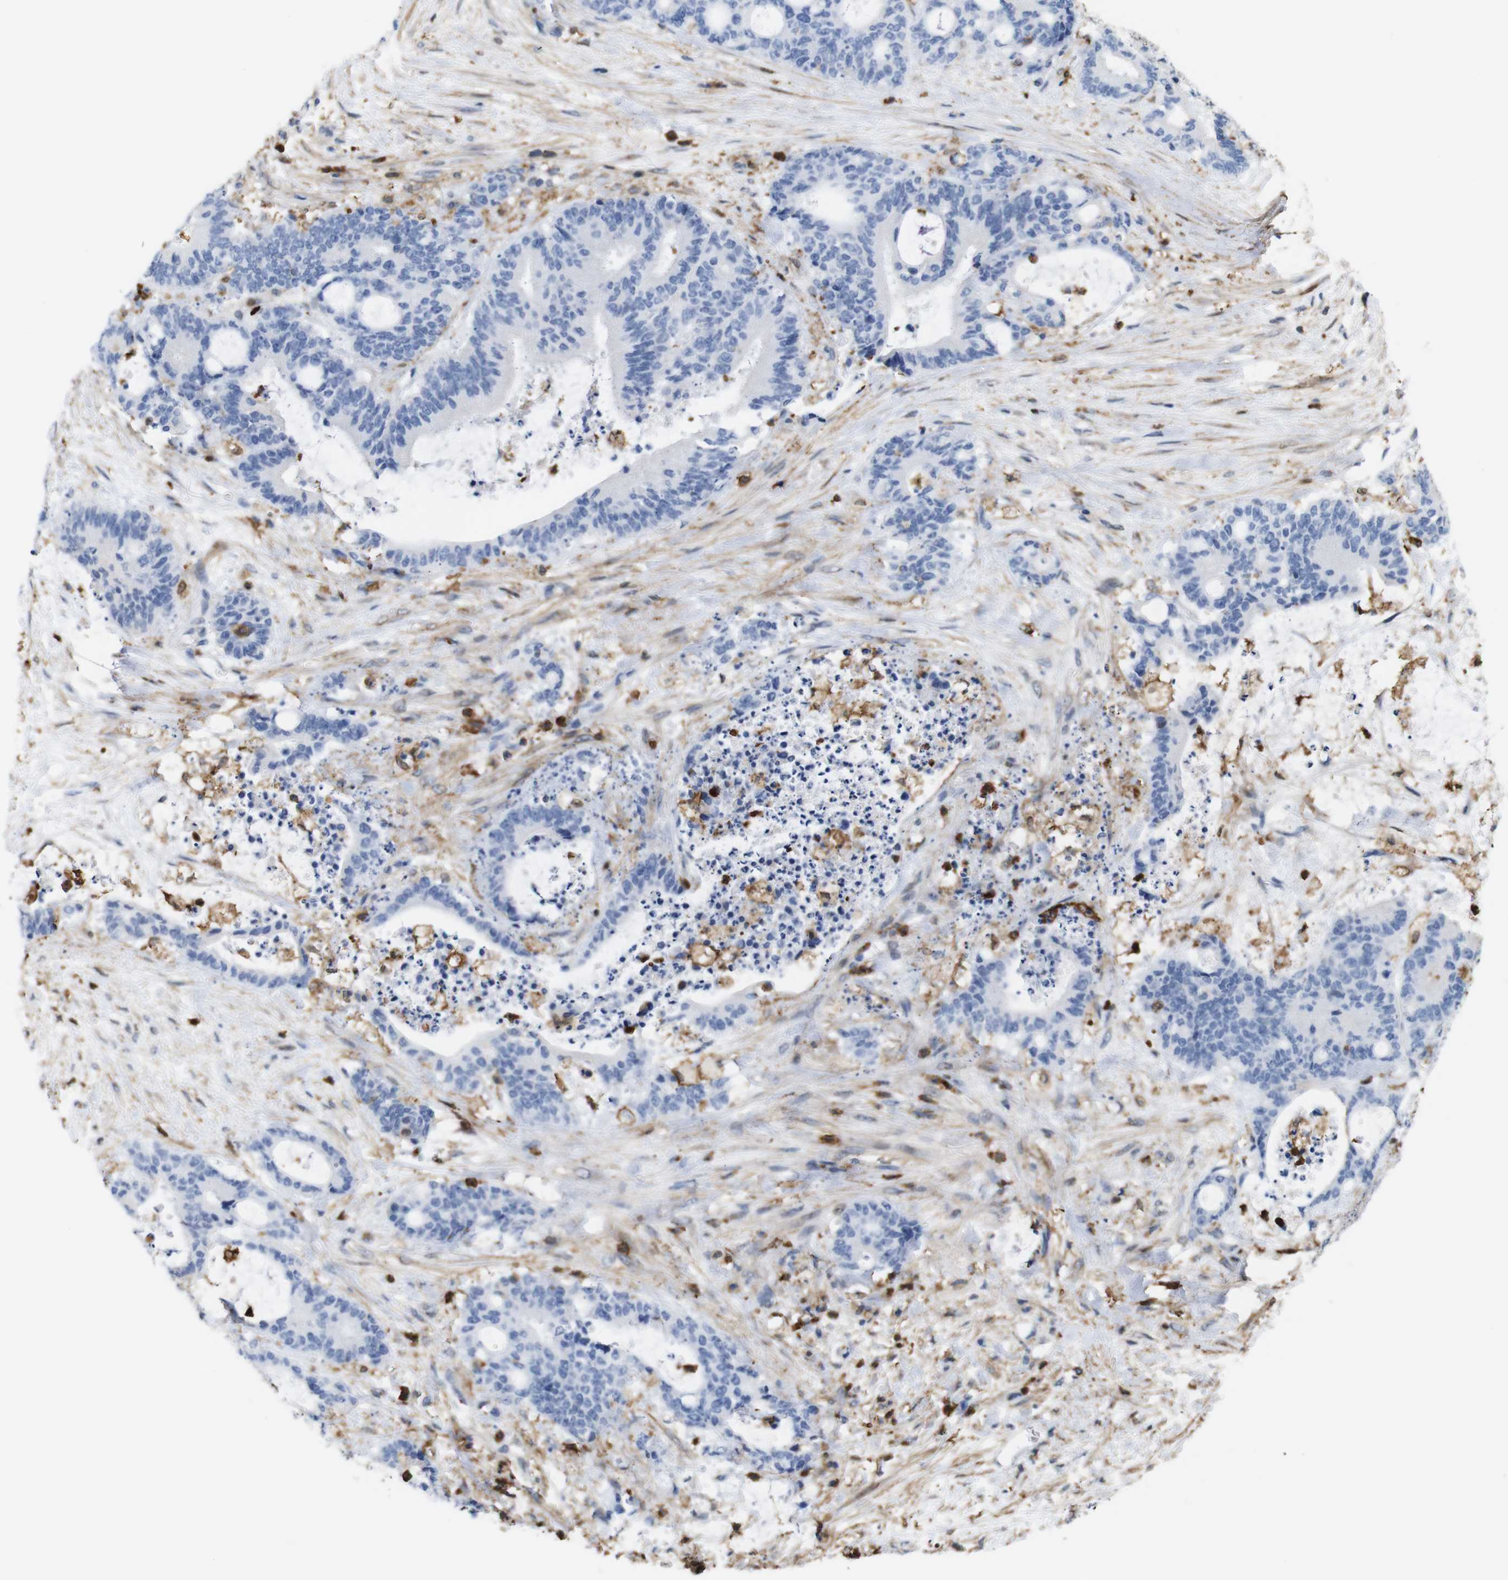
{"staining": {"intensity": "negative", "quantity": "none", "location": "none"}, "tissue": "liver cancer", "cell_type": "Tumor cells", "image_type": "cancer", "snomed": [{"axis": "morphology", "description": "Normal tissue, NOS"}, {"axis": "morphology", "description": "Cholangiocarcinoma"}, {"axis": "topography", "description": "Liver"}, {"axis": "topography", "description": "Peripheral nerve tissue"}], "caption": "Immunohistochemistry of human liver cancer demonstrates no positivity in tumor cells.", "gene": "ANXA1", "patient": {"sex": "female", "age": 73}}